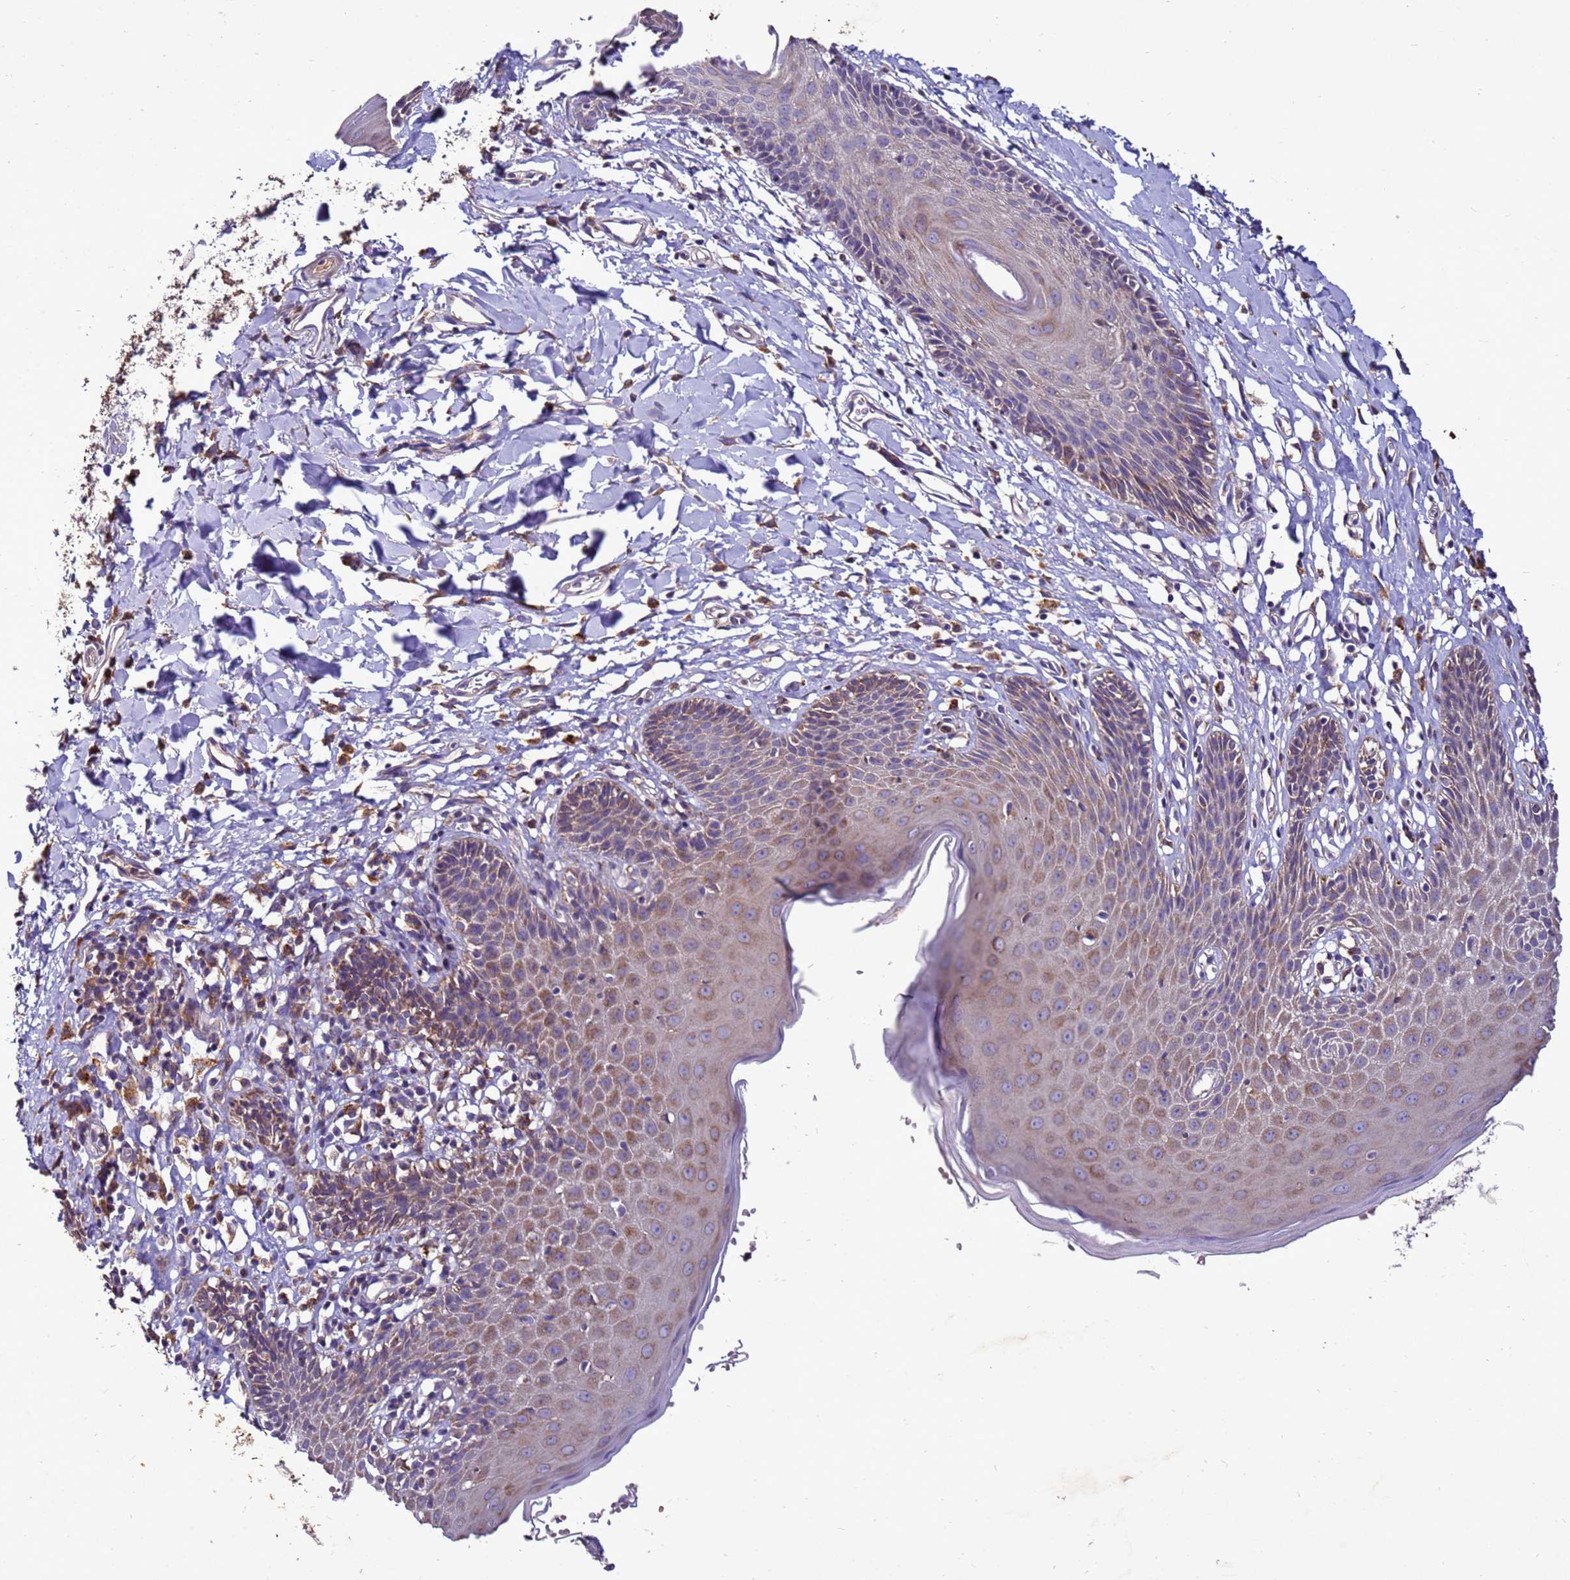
{"staining": {"intensity": "moderate", "quantity": "25%-75%", "location": "cytoplasmic/membranous"}, "tissue": "skin", "cell_type": "Epidermal cells", "image_type": "normal", "snomed": [{"axis": "morphology", "description": "Normal tissue, NOS"}, {"axis": "topography", "description": "Vulva"}], "caption": "This micrograph shows immunohistochemistry staining of normal human skin, with medium moderate cytoplasmic/membranous positivity in approximately 25%-75% of epidermal cells.", "gene": "ANTKMT", "patient": {"sex": "female", "age": 68}}